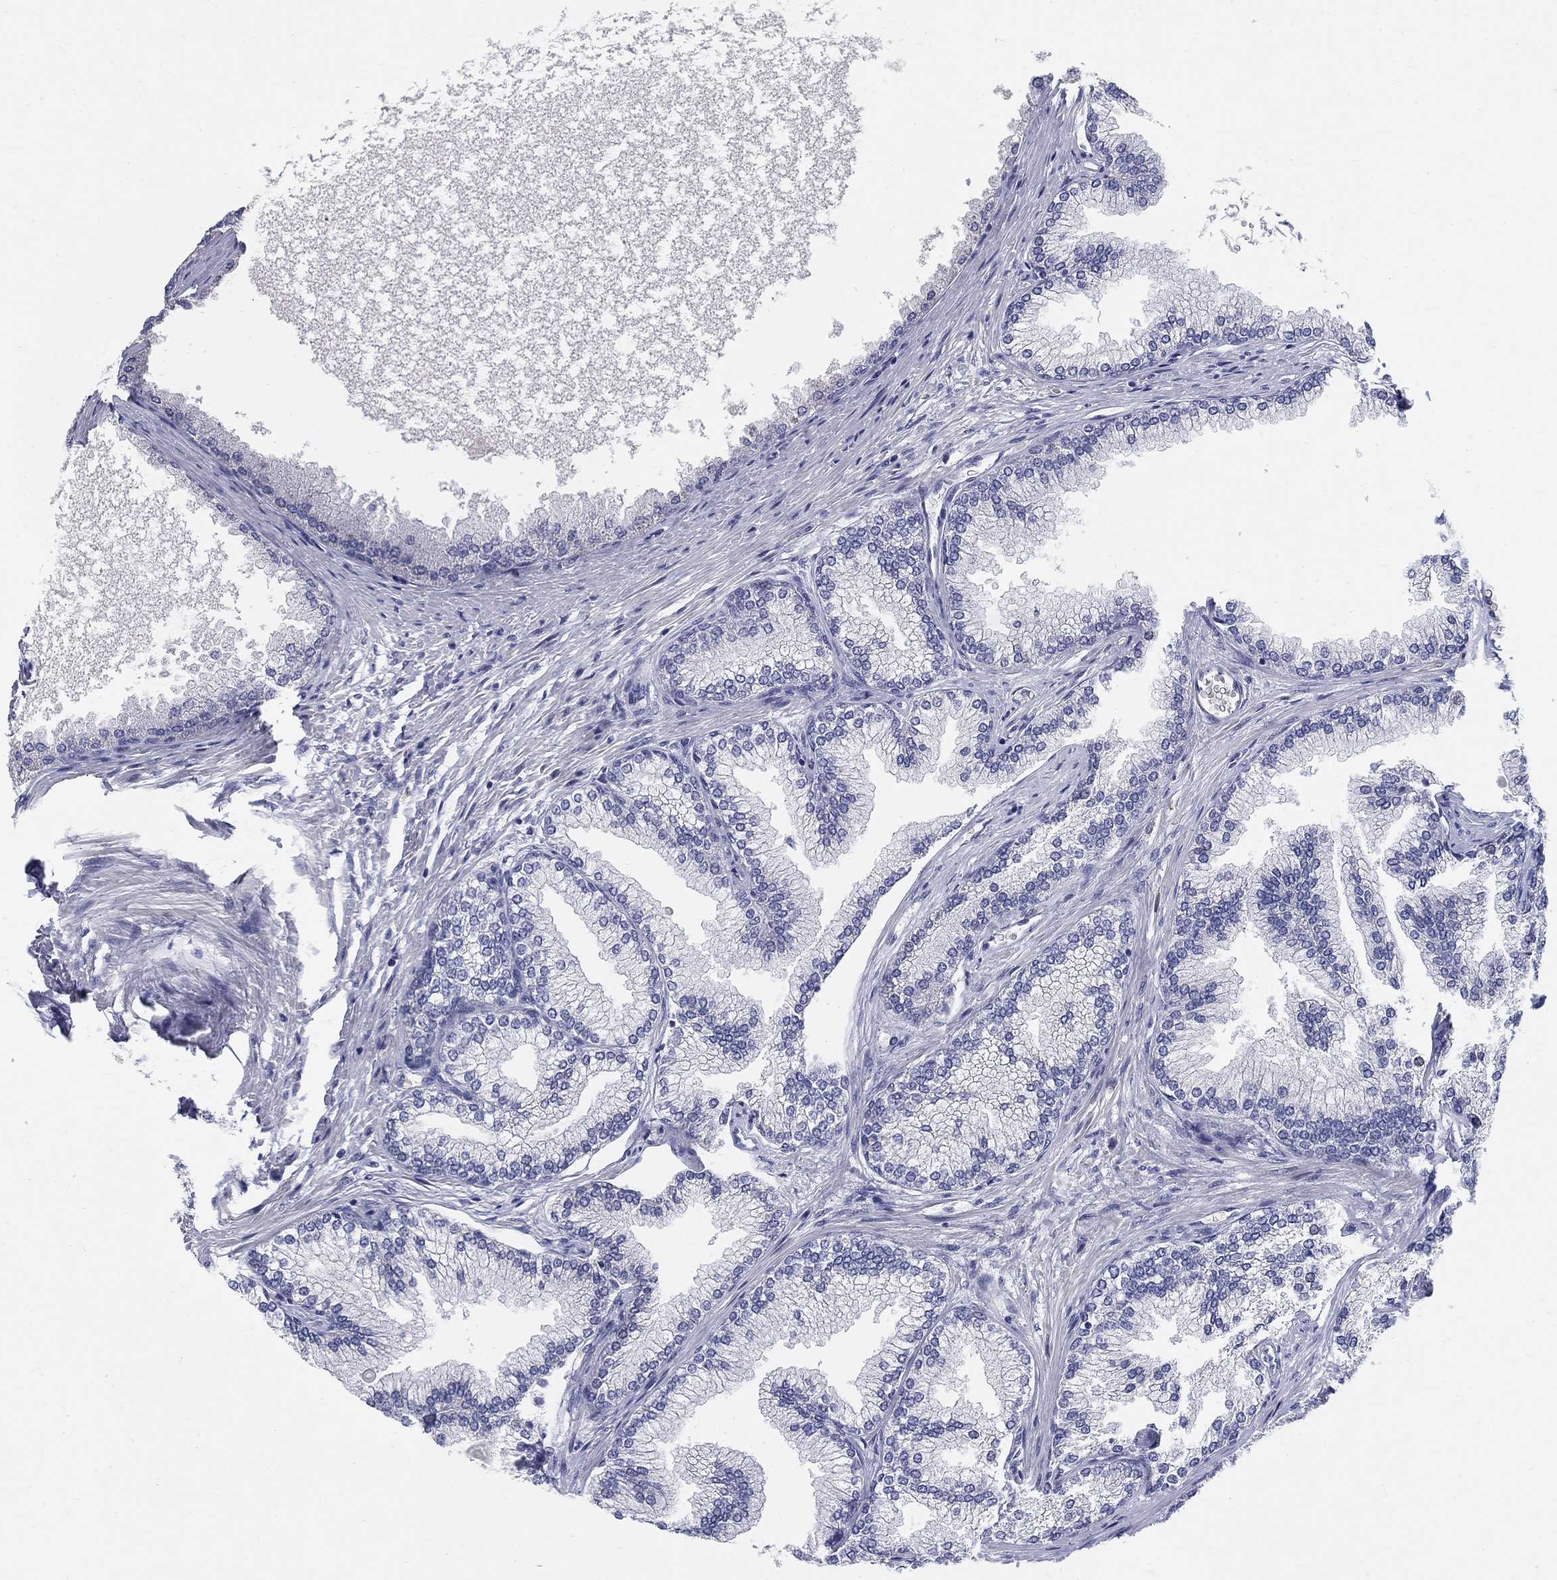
{"staining": {"intensity": "weak", "quantity": "<25%", "location": "nuclear"}, "tissue": "prostate", "cell_type": "Glandular cells", "image_type": "normal", "snomed": [{"axis": "morphology", "description": "Normal tissue, NOS"}, {"axis": "topography", "description": "Prostate"}], "caption": "Glandular cells show no significant protein staining in normal prostate. (Brightfield microscopy of DAB (3,3'-diaminobenzidine) immunohistochemistry at high magnification).", "gene": "HEATR4", "patient": {"sex": "male", "age": 72}}